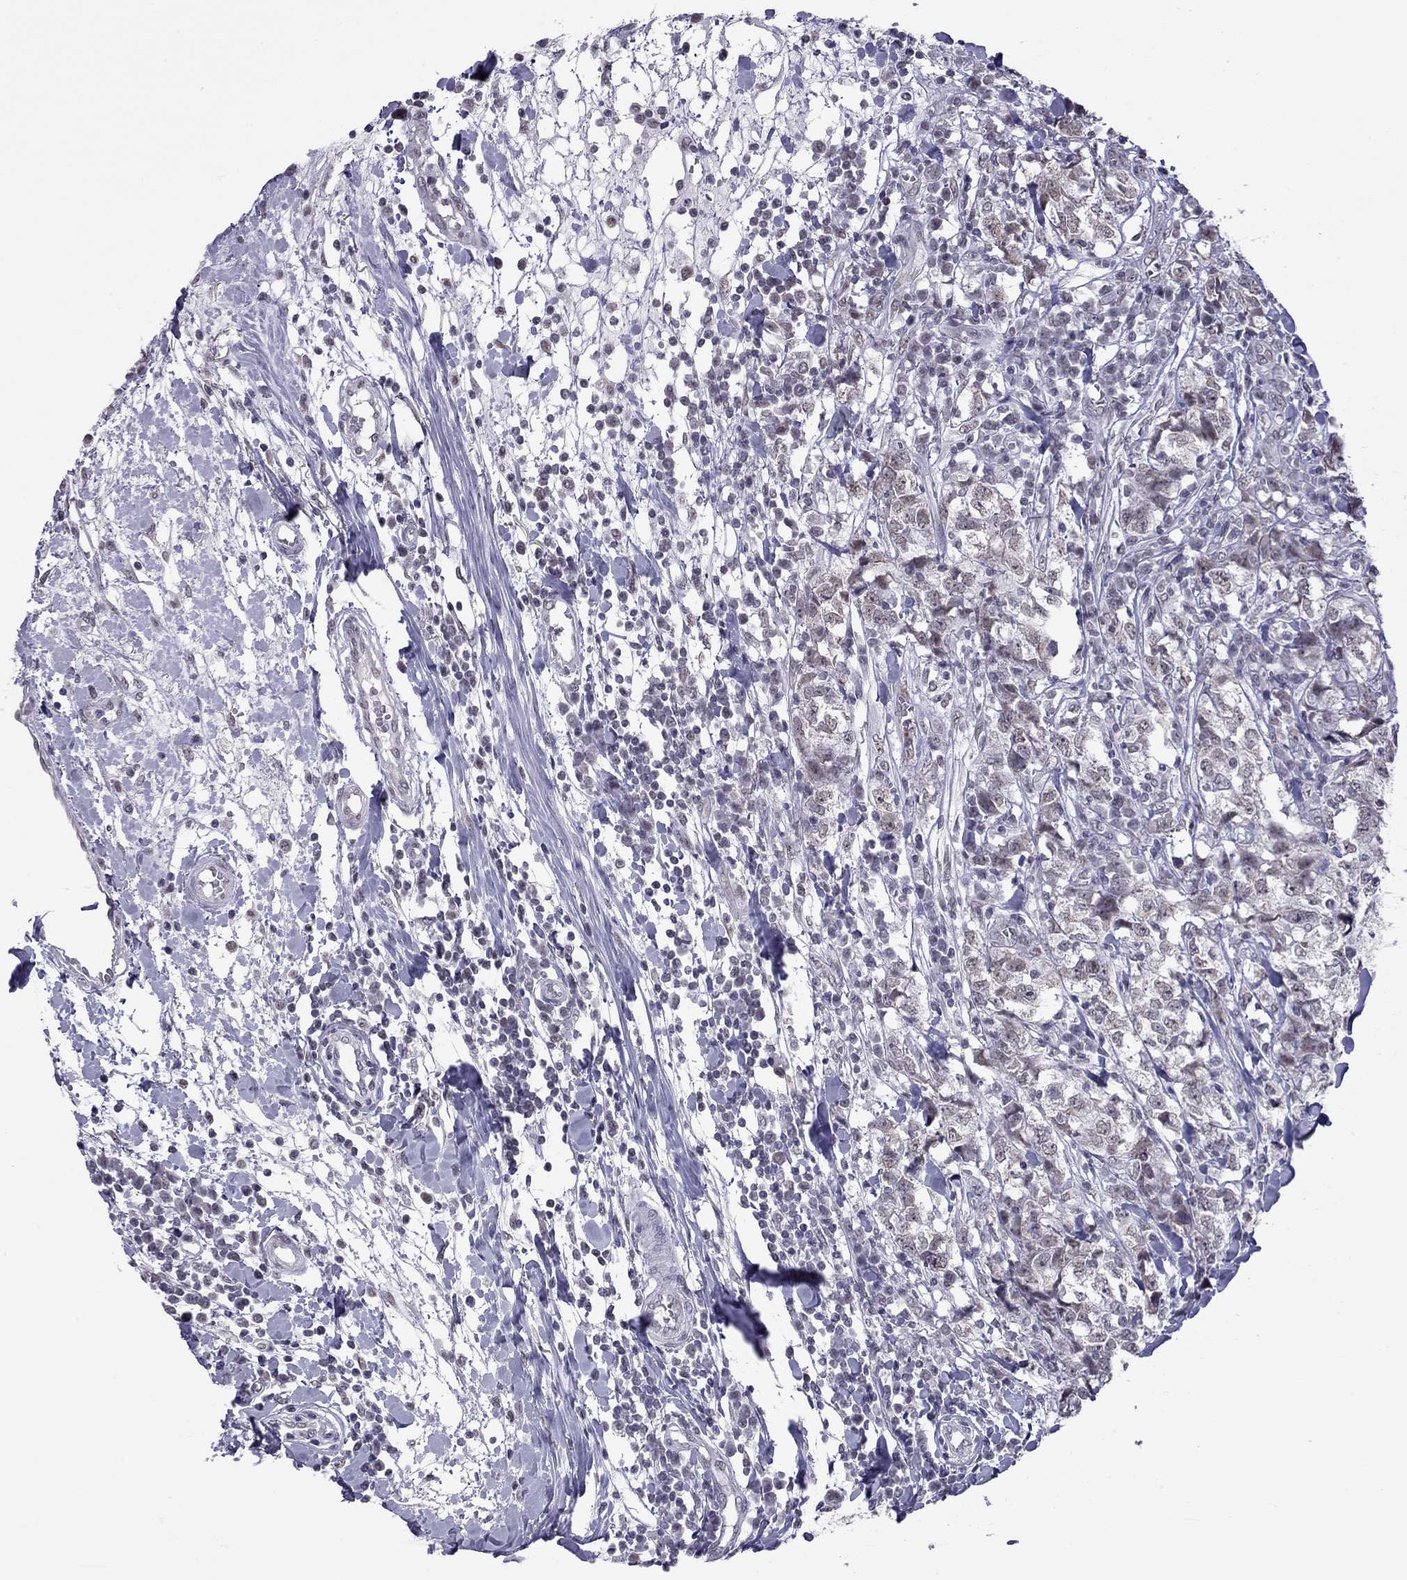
{"staining": {"intensity": "negative", "quantity": "none", "location": "none"}, "tissue": "breast cancer", "cell_type": "Tumor cells", "image_type": "cancer", "snomed": [{"axis": "morphology", "description": "Duct carcinoma"}, {"axis": "topography", "description": "Breast"}], "caption": "Breast invasive ductal carcinoma was stained to show a protein in brown. There is no significant staining in tumor cells.", "gene": "PPP1R3A", "patient": {"sex": "female", "age": 30}}